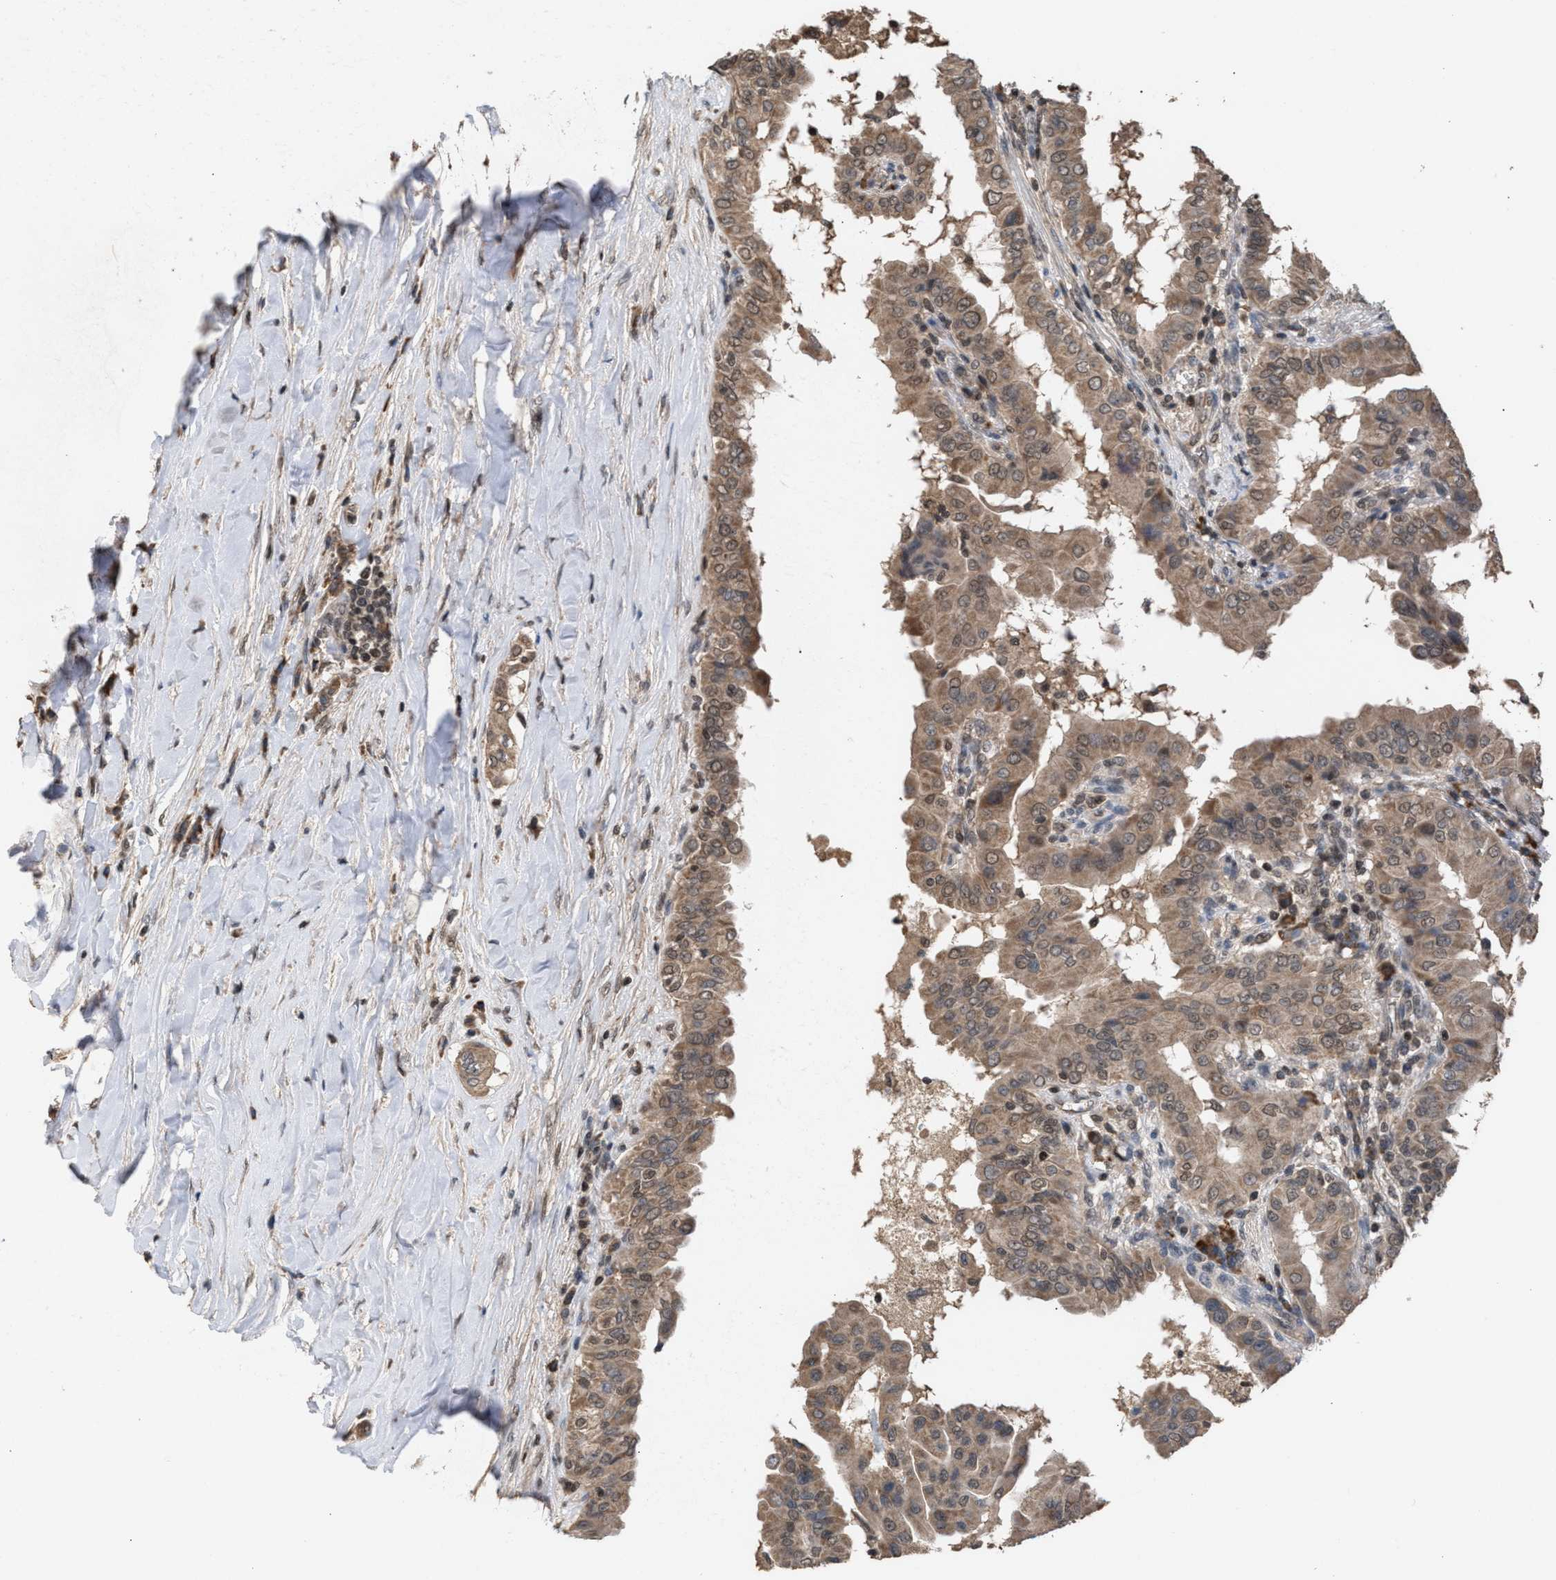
{"staining": {"intensity": "moderate", "quantity": ">75%", "location": "cytoplasmic/membranous"}, "tissue": "thyroid cancer", "cell_type": "Tumor cells", "image_type": "cancer", "snomed": [{"axis": "morphology", "description": "Papillary adenocarcinoma, NOS"}, {"axis": "topography", "description": "Thyroid gland"}], "caption": "The photomicrograph shows staining of thyroid papillary adenocarcinoma, revealing moderate cytoplasmic/membranous protein staining (brown color) within tumor cells.", "gene": "C9orf78", "patient": {"sex": "male", "age": 33}}